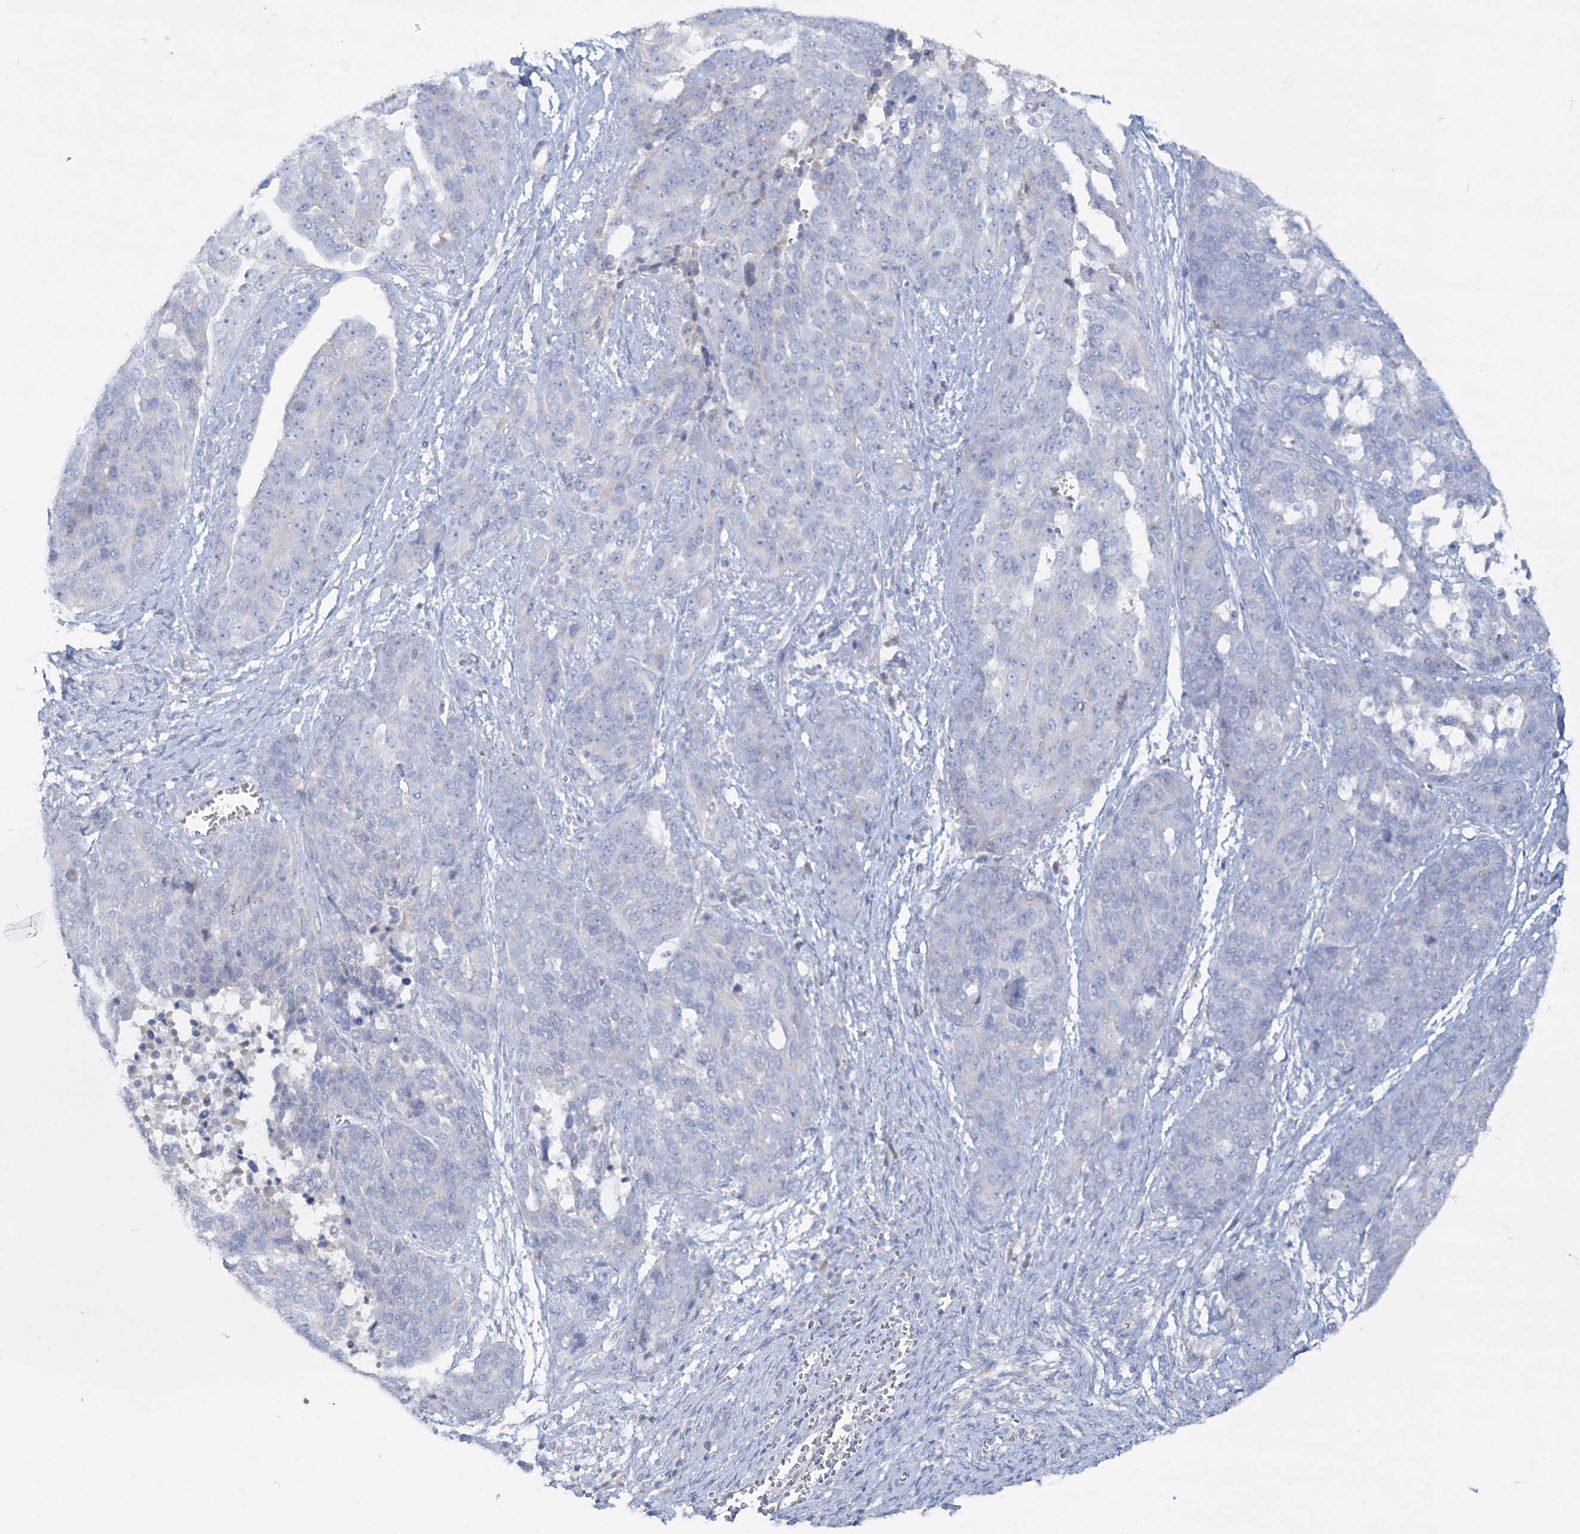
{"staining": {"intensity": "negative", "quantity": "none", "location": "none"}, "tissue": "ovarian cancer", "cell_type": "Tumor cells", "image_type": "cancer", "snomed": [{"axis": "morphology", "description": "Cystadenocarcinoma, serous, NOS"}, {"axis": "topography", "description": "Ovary"}], "caption": "Photomicrograph shows no significant protein expression in tumor cells of ovarian cancer.", "gene": "WDSUB1", "patient": {"sex": "female", "age": 44}}